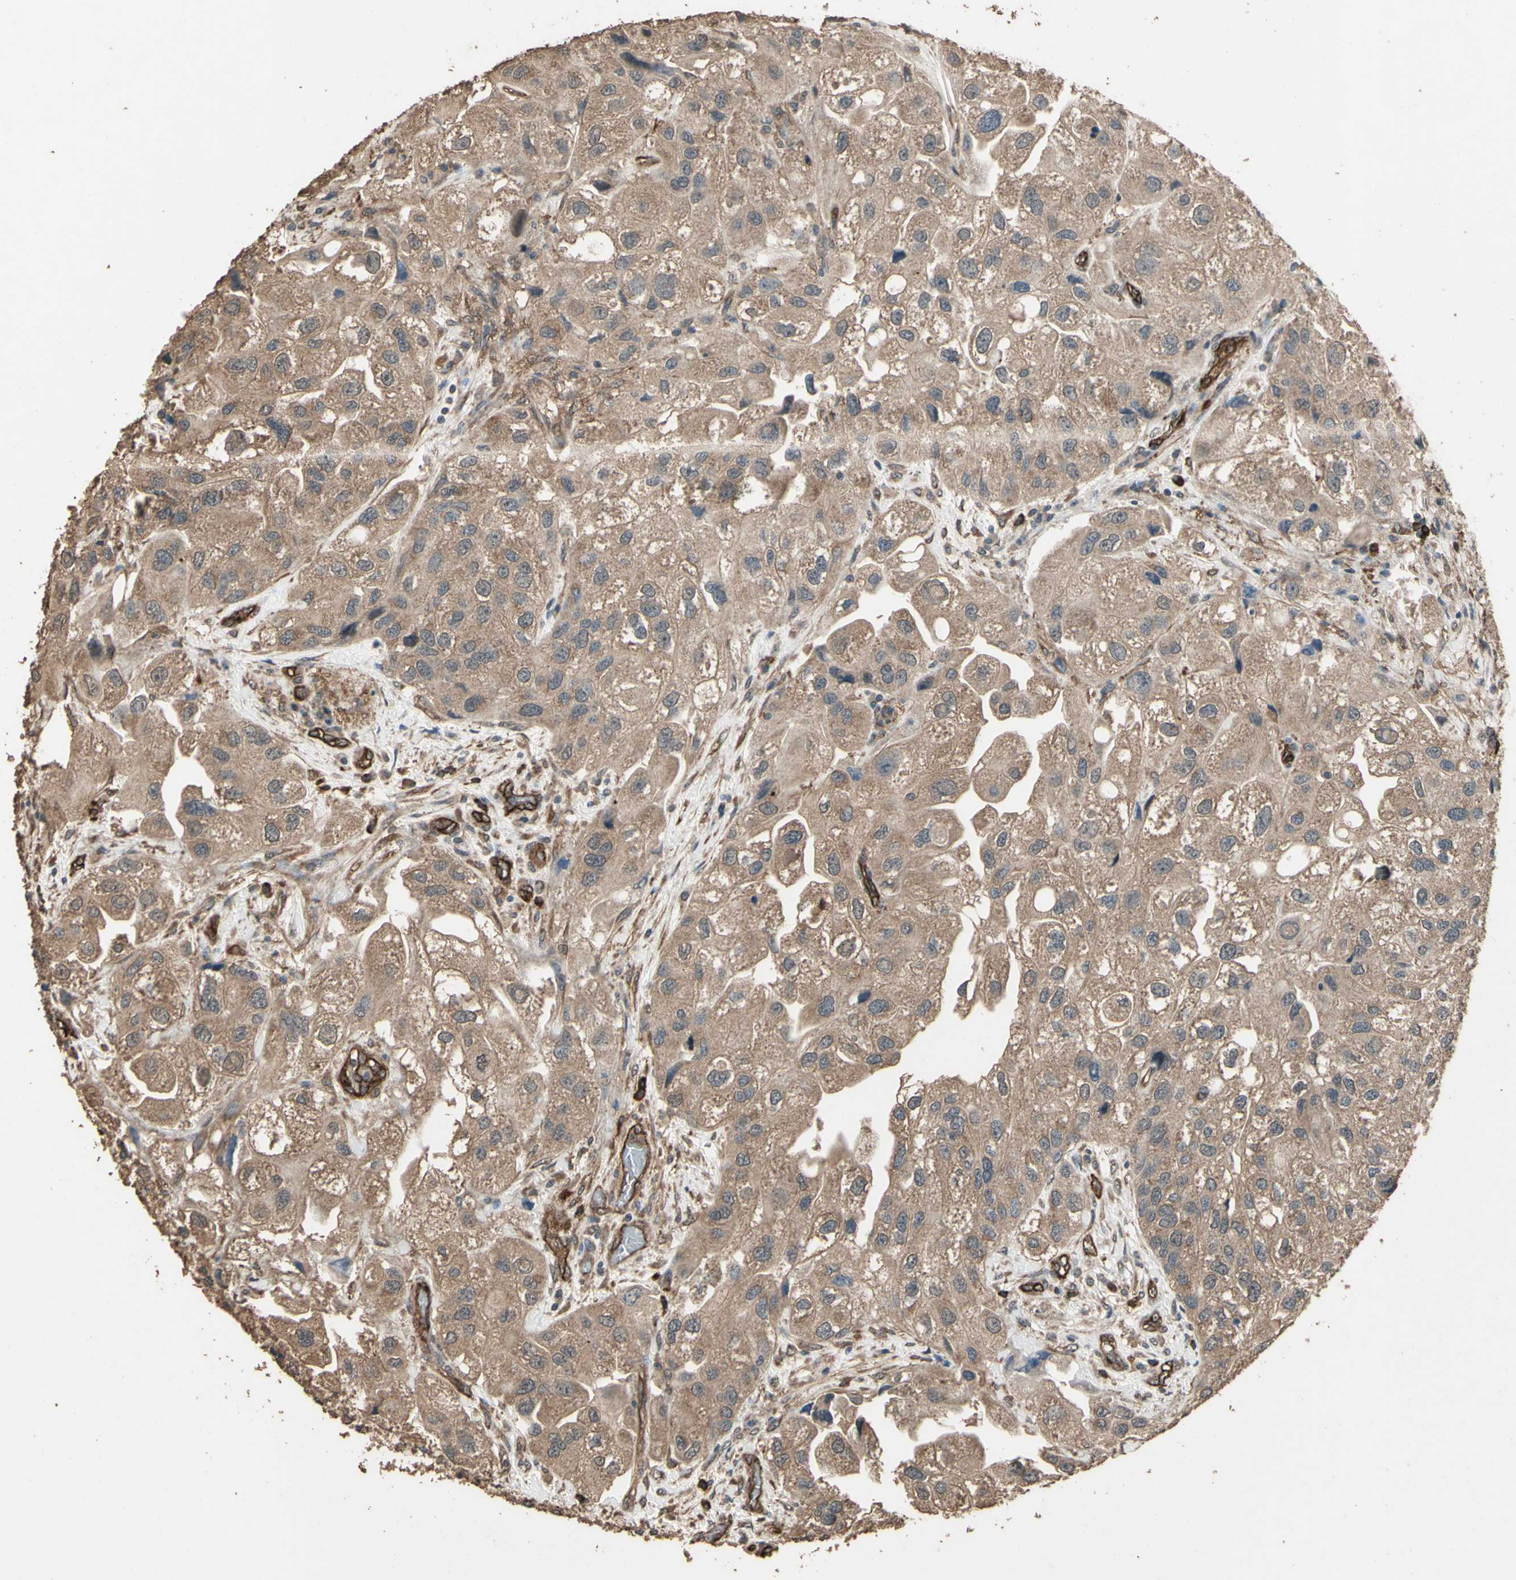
{"staining": {"intensity": "moderate", "quantity": ">75%", "location": "cytoplasmic/membranous"}, "tissue": "urothelial cancer", "cell_type": "Tumor cells", "image_type": "cancer", "snomed": [{"axis": "morphology", "description": "Urothelial carcinoma, High grade"}, {"axis": "topography", "description": "Urinary bladder"}], "caption": "Urothelial cancer was stained to show a protein in brown. There is medium levels of moderate cytoplasmic/membranous expression in about >75% of tumor cells.", "gene": "TSPO", "patient": {"sex": "female", "age": 64}}